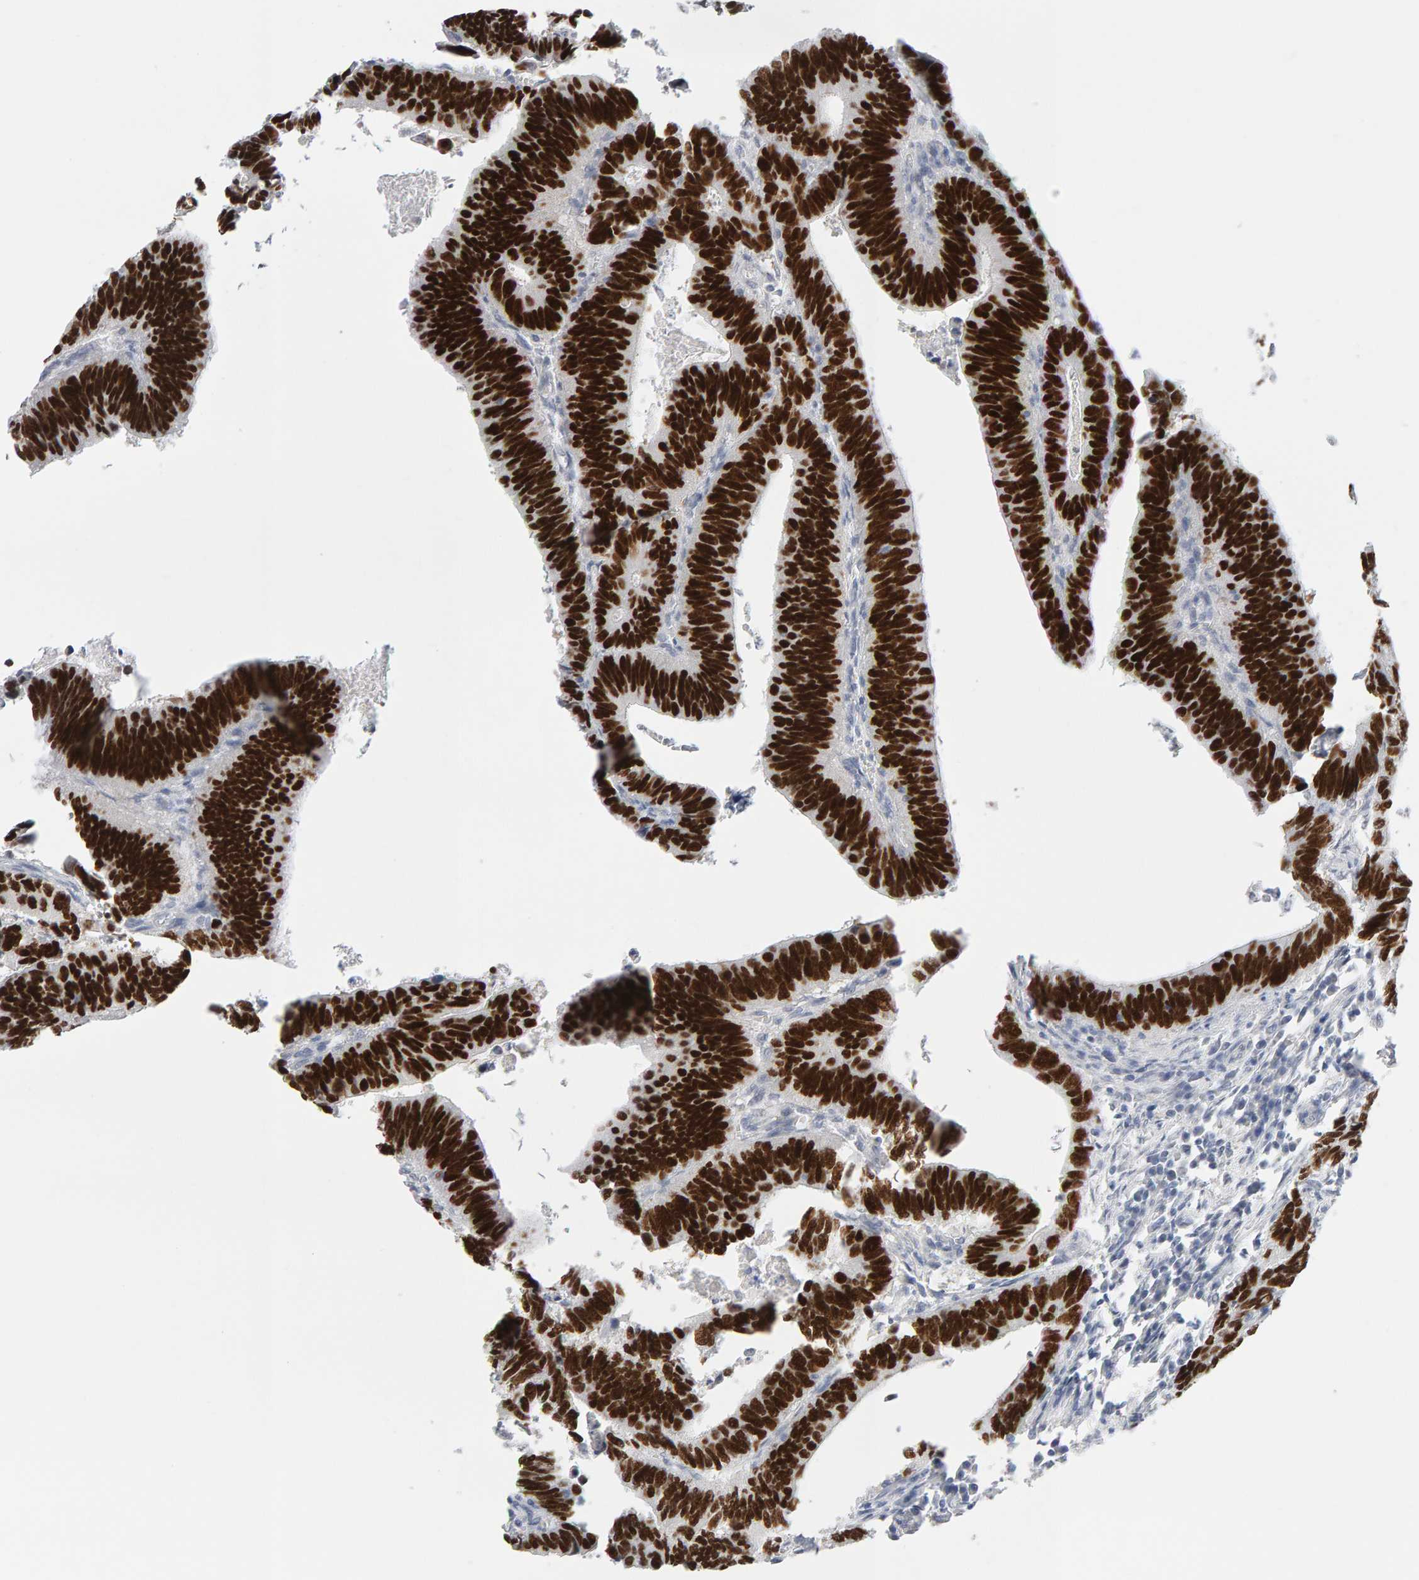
{"staining": {"intensity": "strong", "quantity": ">75%", "location": "nuclear"}, "tissue": "colorectal cancer", "cell_type": "Tumor cells", "image_type": "cancer", "snomed": [{"axis": "morphology", "description": "Adenocarcinoma, NOS"}, {"axis": "topography", "description": "Colon"}], "caption": "Protein expression analysis of human colorectal cancer reveals strong nuclear staining in approximately >75% of tumor cells.", "gene": "HNF4A", "patient": {"sex": "male", "age": 72}}